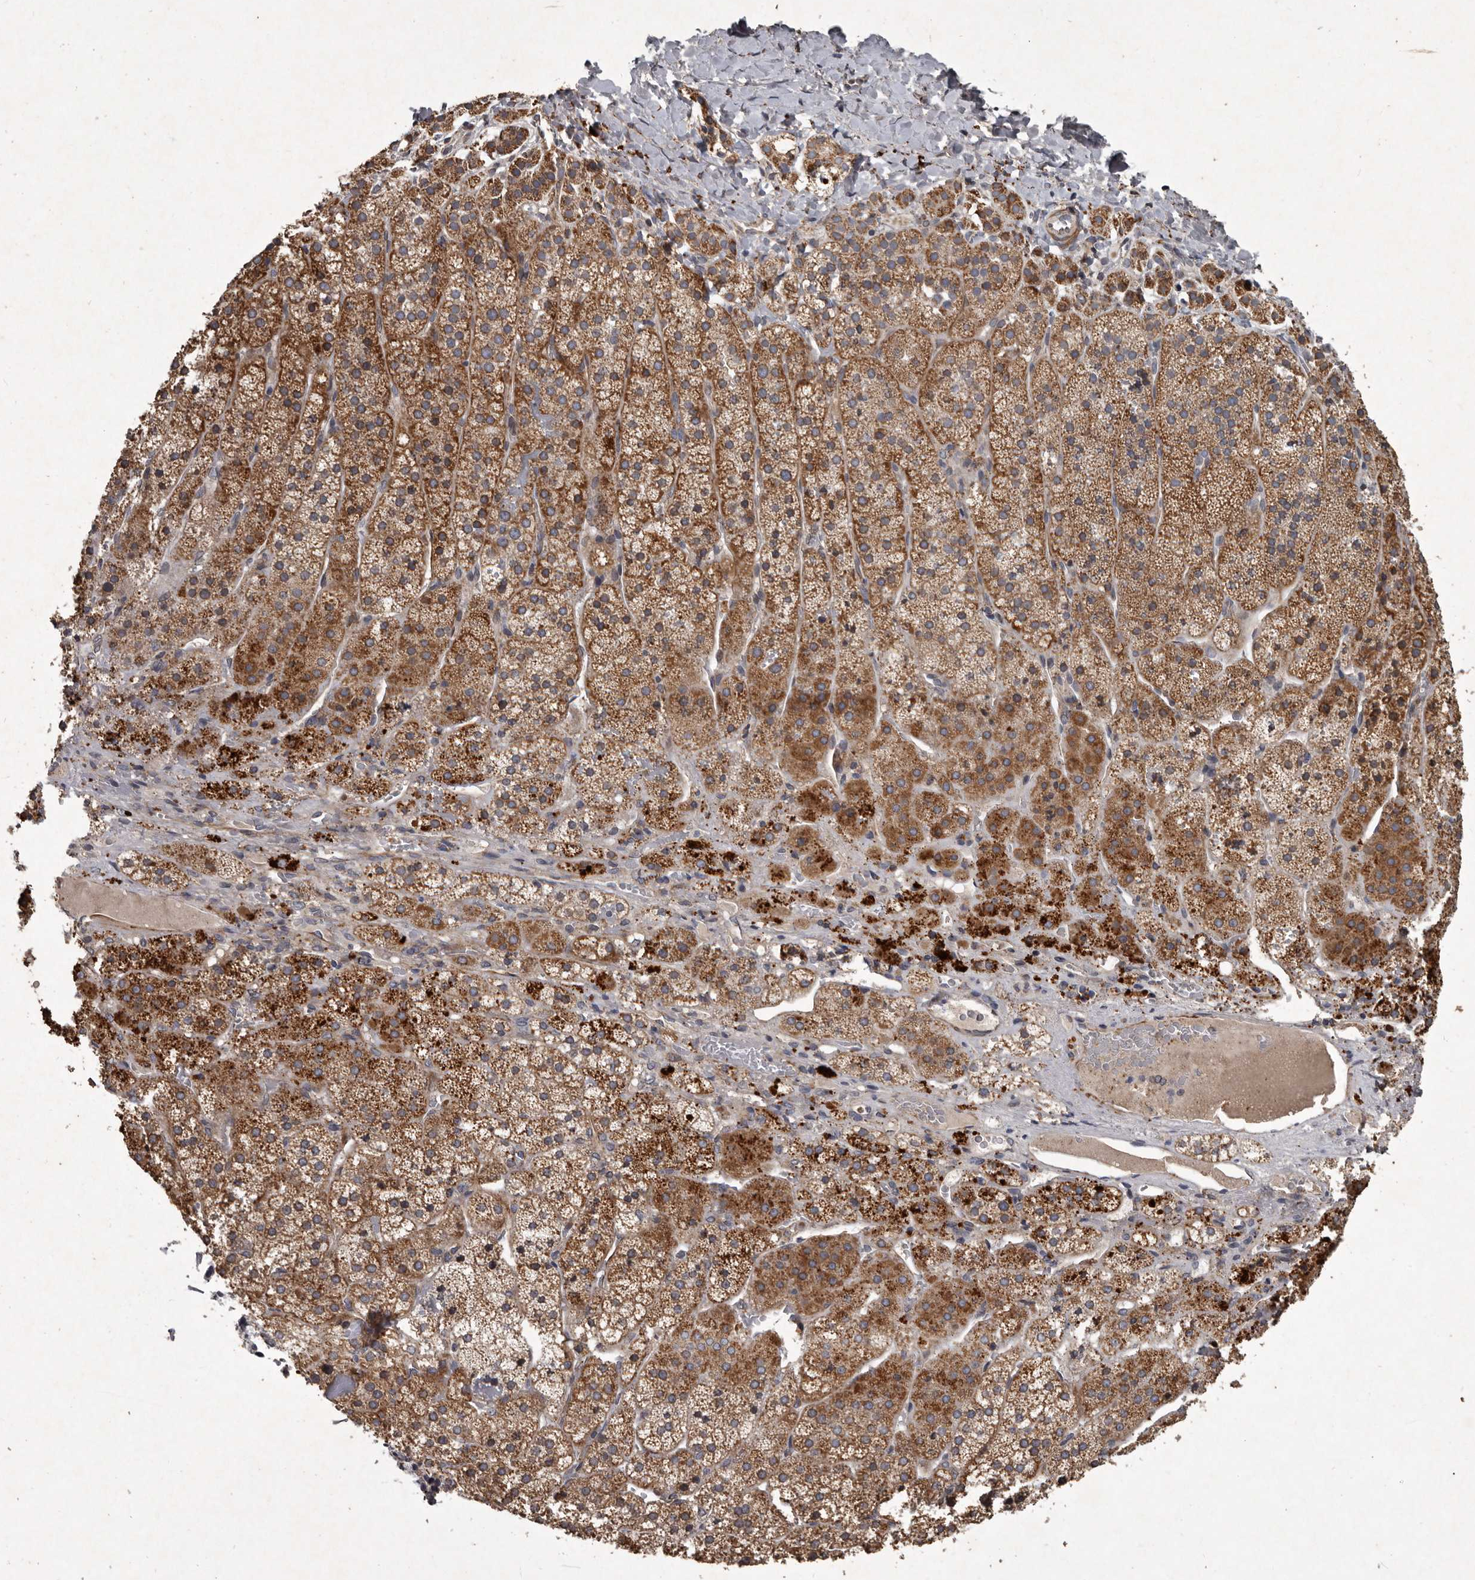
{"staining": {"intensity": "moderate", "quantity": ">75%", "location": "cytoplasmic/membranous"}, "tissue": "adrenal gland", "cell_type": "Glandular cells", "image_type": "normal", "snomed": [{"axis": "morphology", "description": "Normal tissue, NOS"}, {"axis": "topography", "description": "Adrenal gland"}], "caption": "DAB immunohistochemical staining of unremarkable adrenal gland reveals moderate cytoplasmic/membranous protein positivity in about >75% of glandular cells. Nuclei are stained in blue.", "gene": "MRPS15", "patient": {"sex": "female", "age": 44}}